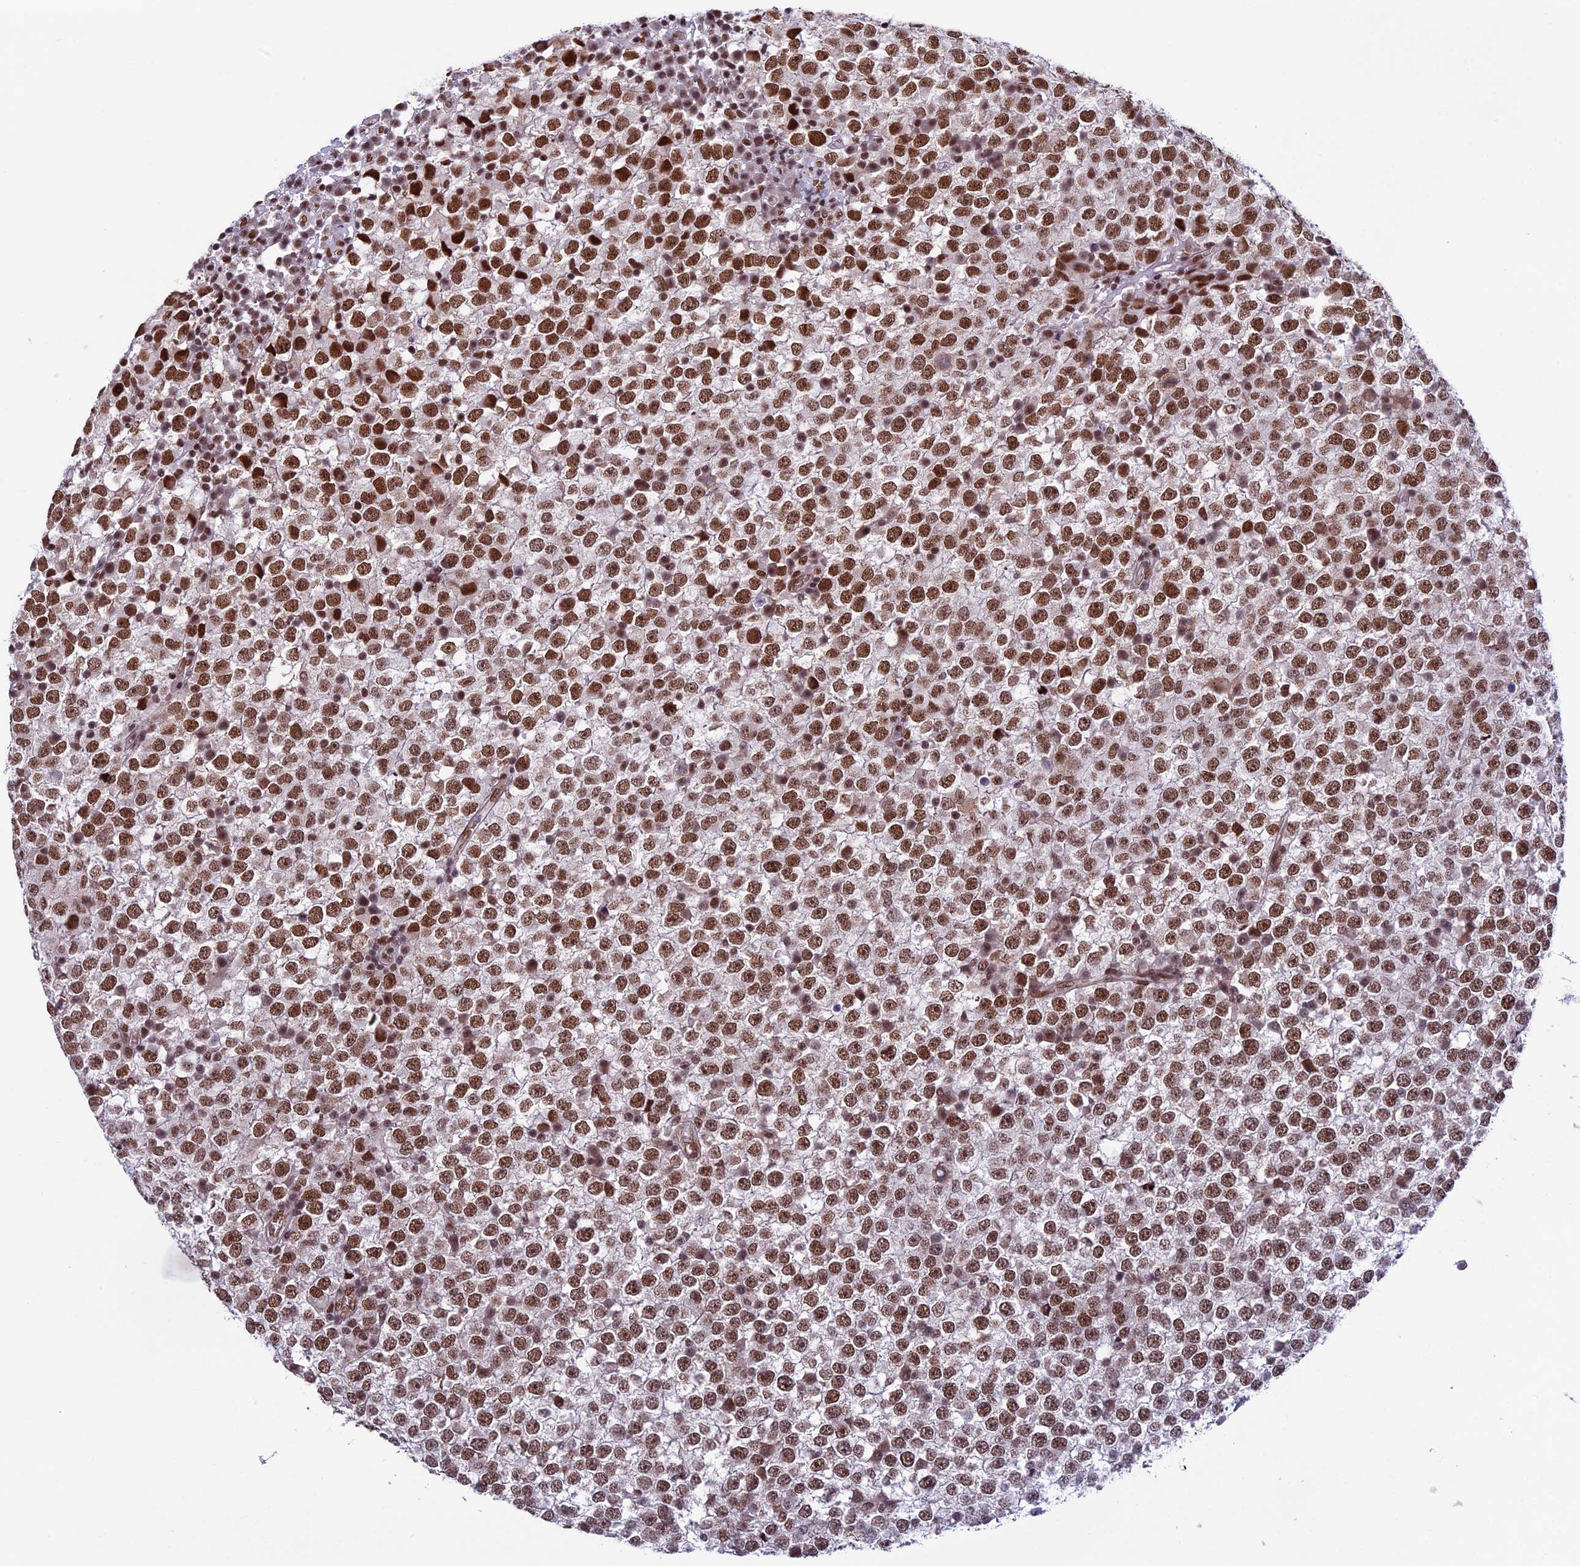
{"staining": {"intensity": "moderate", "quantity": "25%-75%", "location": "nuclear"}, "tissue": "testis cancer", "cell_type": "Tumor cells", "image_type": "cancer", "snomed": [{"axis": "morphology", "description": "Seminoma, NOS"}, {"axis": "topography", "description": "Testis"}], "caption": "An immunohistochemistry (IHC) micrograph of neoplastic tissue is shown. Protein staining in brown highlights moderate nuclear positivity in testis cancer within tumor cells. Using DAB (3,3'-diaminobenzidine) (brown) and hematoxylin (blue) stains, captured at high magnification using brightfield microscopy.", "gene": "MPHOSPH8", "patient": {"sex": "male", "age": 65}}